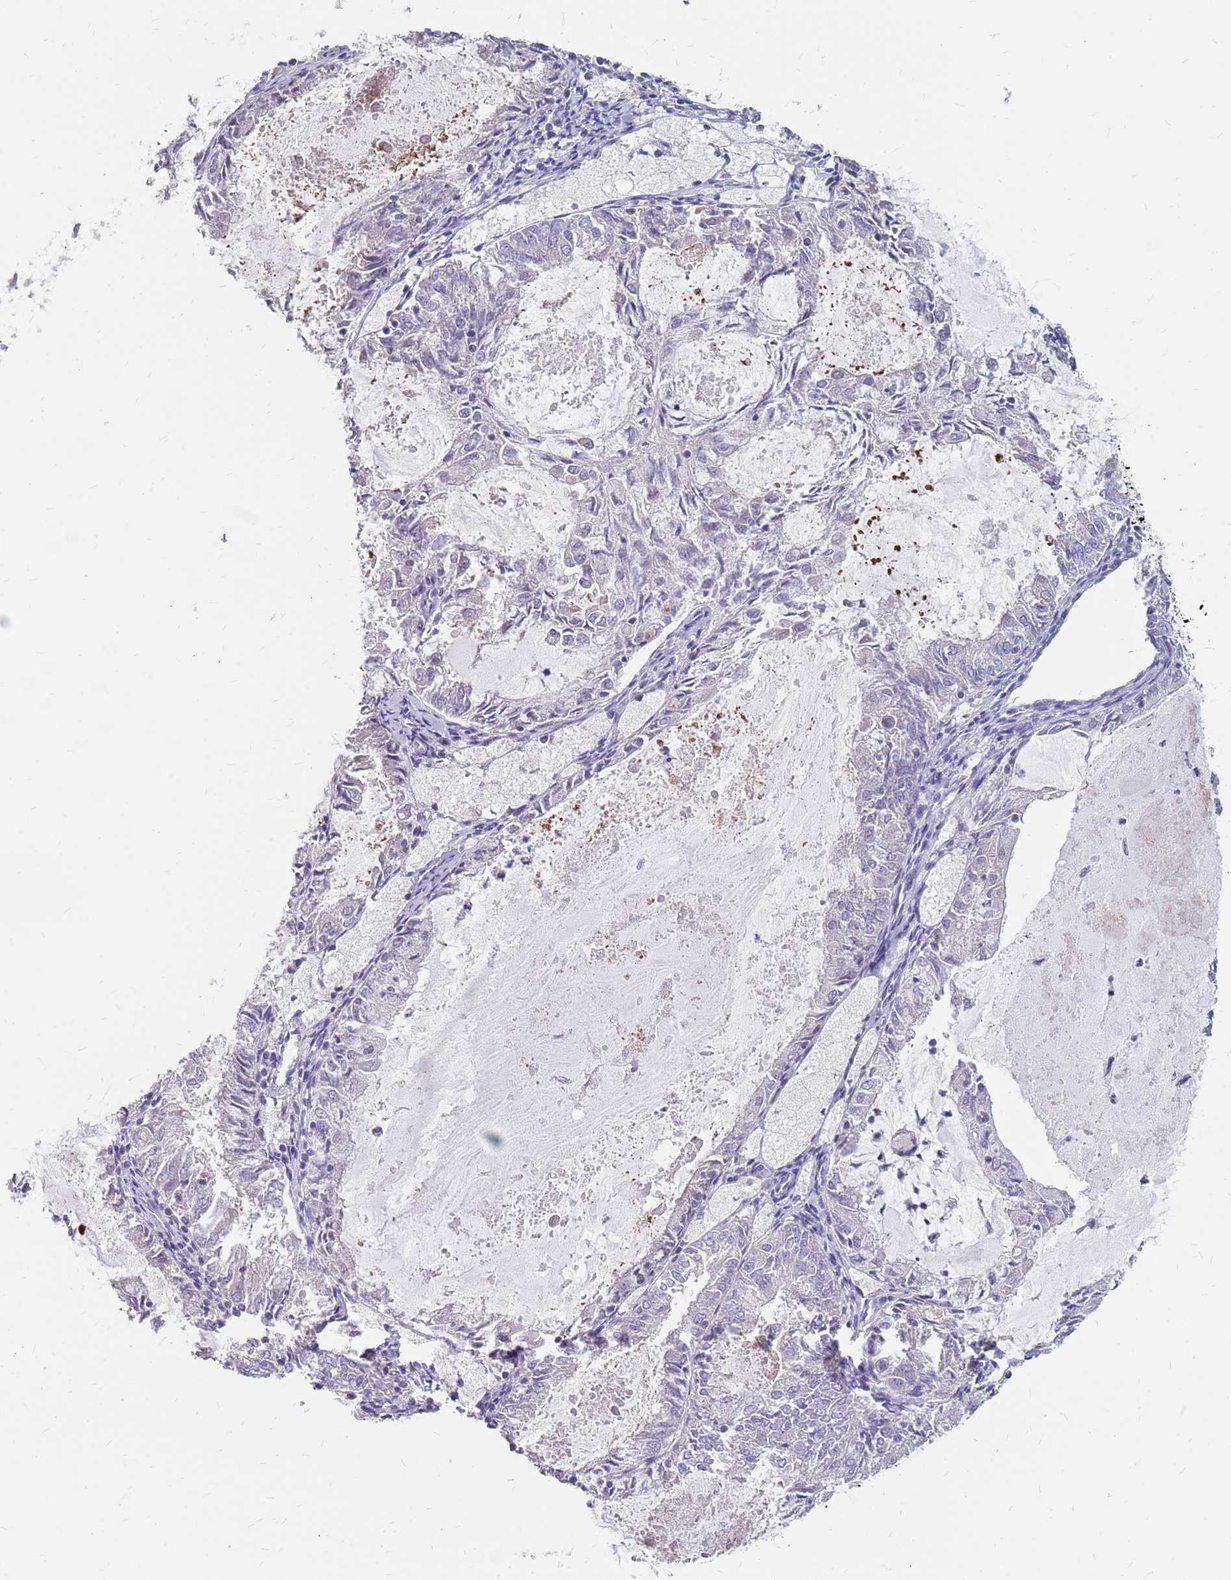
{"staining": {"intensity": "negative", "quantity": "none", "location": "none"}, "tissue": "endometrial cancer", "cell_type": "Tumor cells", "image_type": "cancer", "snomed": [{"axis": "morphology", "description": "Adenocarcinoma, NOS"}, {"axis": "topography", "description": "Endometrium"}], "caption": "IHC histopathology image of neoplastic tissue: endometrial adenocarcinoma stained with DAB (3,3'-diaminobenzidine) shows no significant protein positivity in tumor cells.", "gene": "CMTR2", "patient": {"sex": "female", "age": 57}}